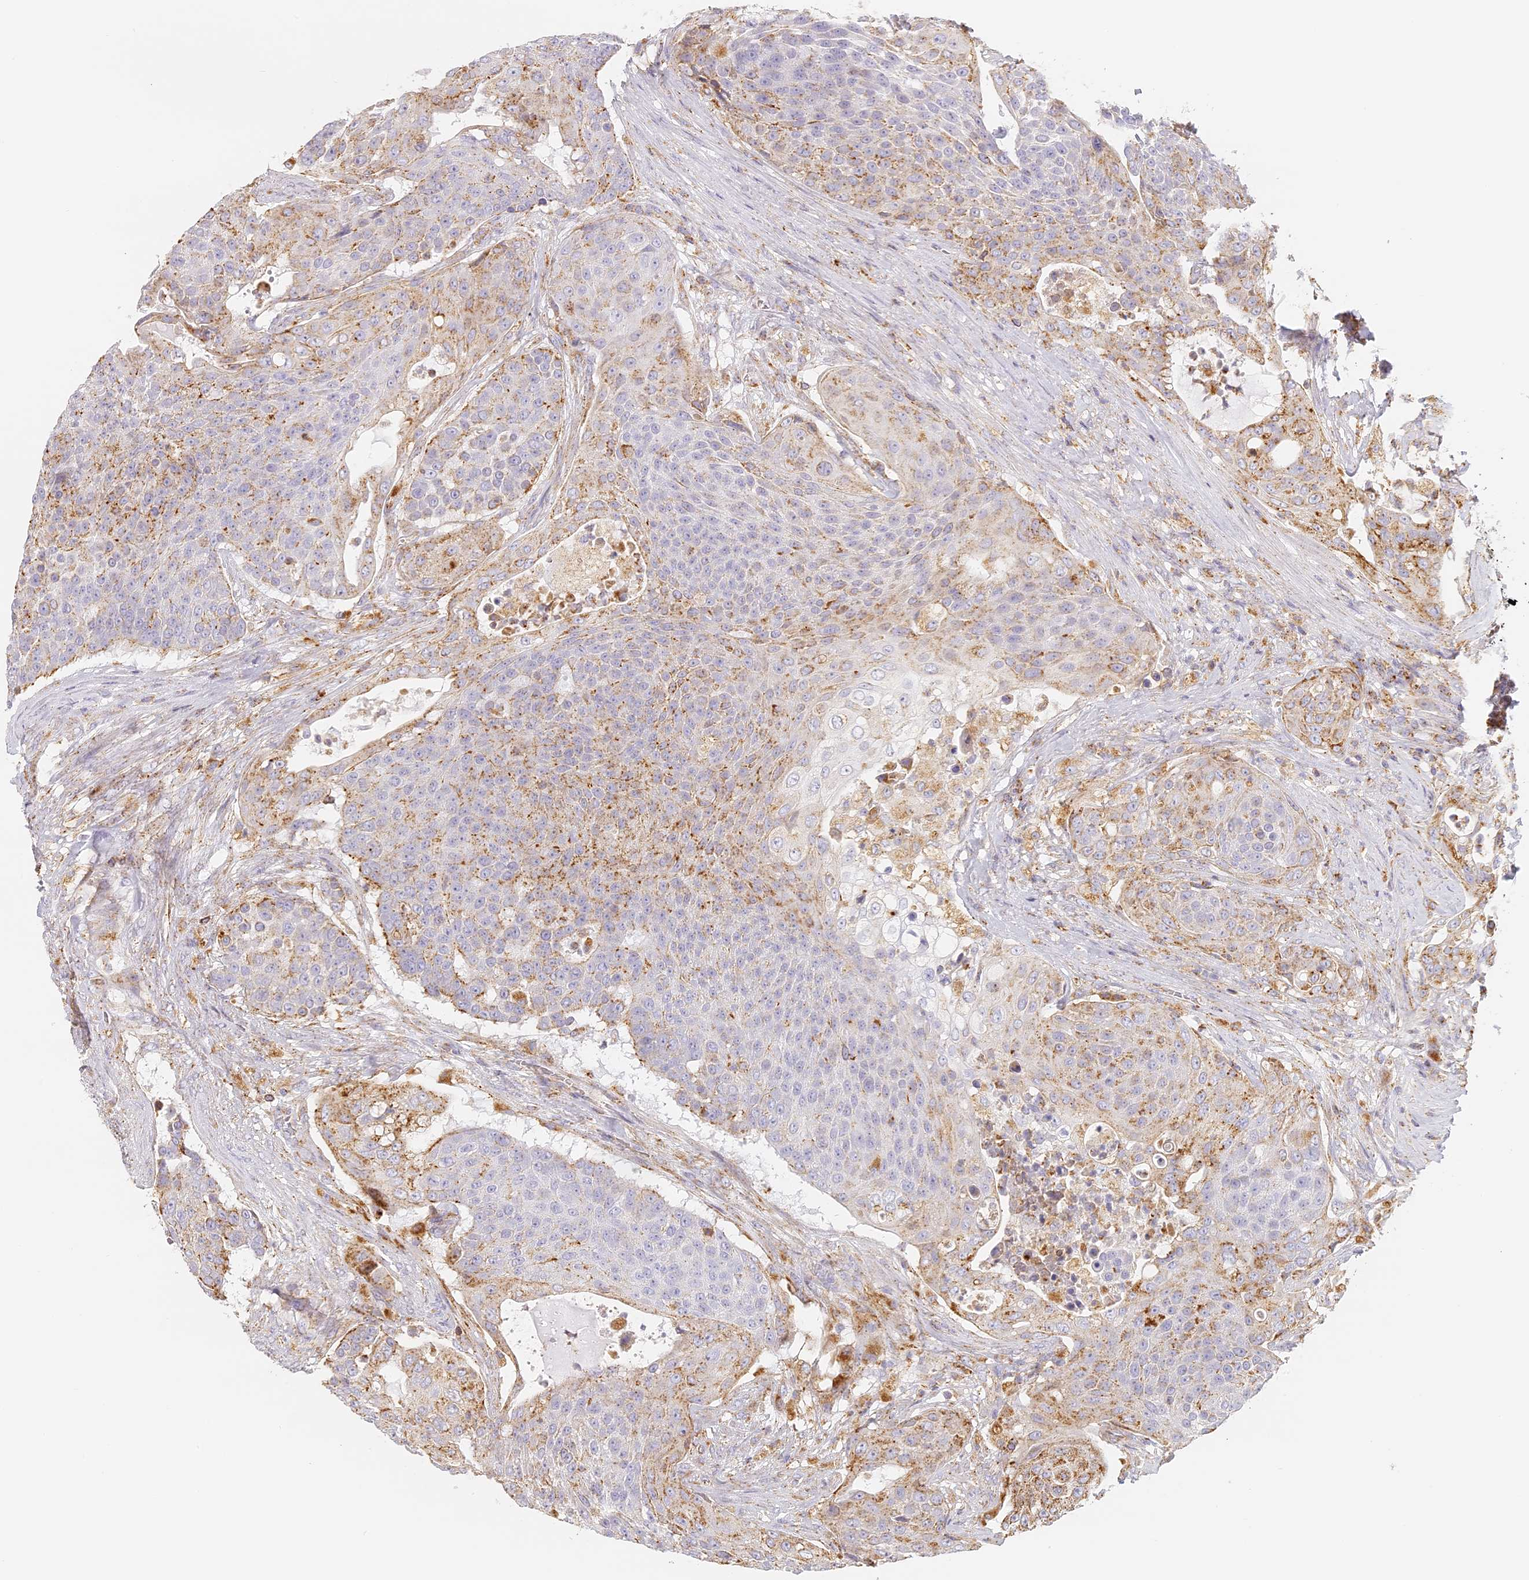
{"staining": {"intensity": "moderate", "quantity": "25%-75%", "location": "cytoplasmic/membranous"}, "tissue": "urothelial cancer", "cell_type": "Tumor cells", "image_type": "cancer", "snomed": [{"axis": "morphology", "description": "Urothelial carcinoma, High grade"}, {"axis": "topography", "description": "Urinary bladder"}], "caption": "High-grade urothelial carcinoma tissue reveals moderate cytoplasmic/membranous staining in about 25%-75% of tumor cells", "gene": "LAMP2", "patient": {"sex": "female", "age": 63}}